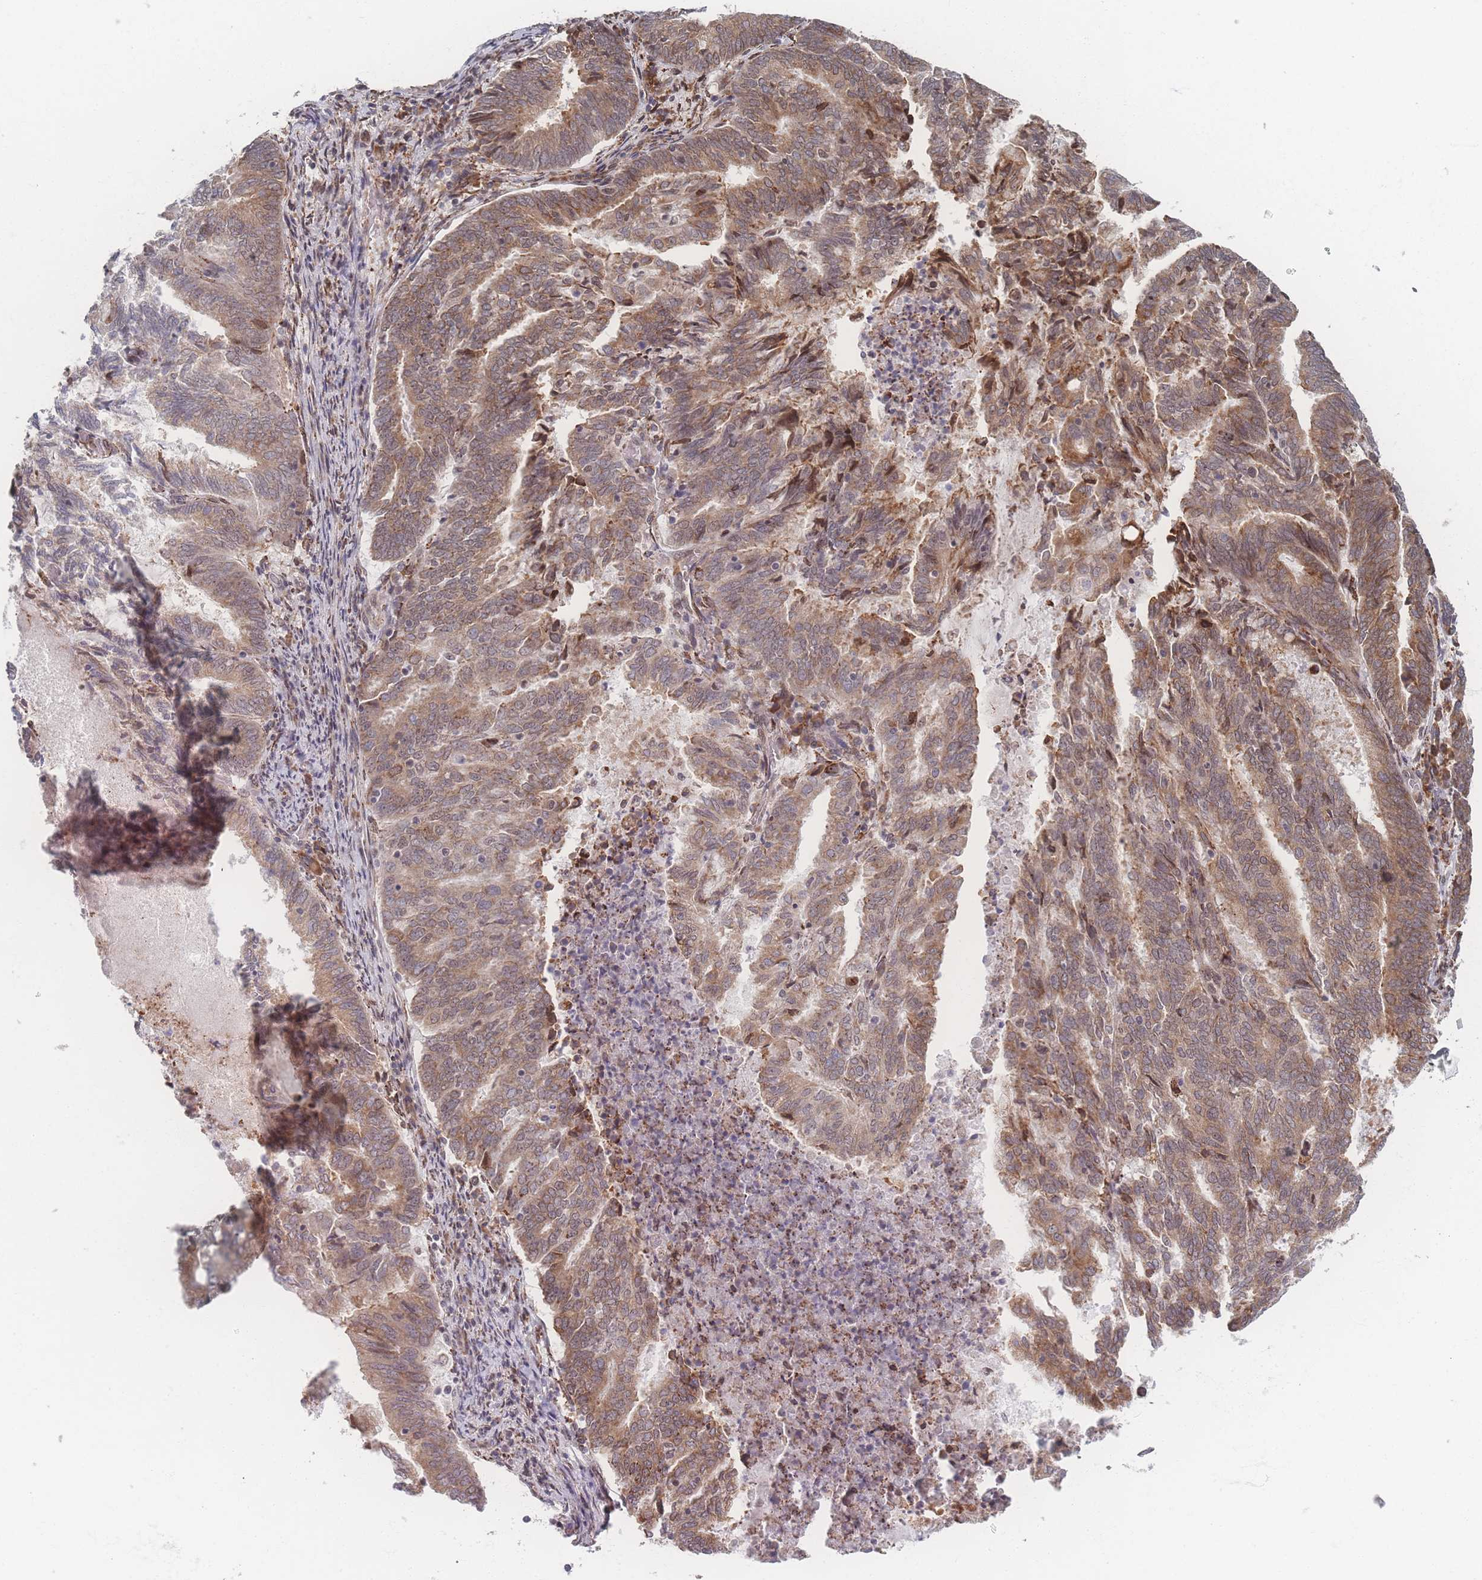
{"staining": {"intensity": "moderate", "quantity": "25%-75%", "location": "cytoplasmic/membranous,nuclear"}, "tissue": "endometrial cancer", "cell_type": "Tumor cells", "image_type": "cancer", "snomed": [{"axis": "morphology", "description": "Adenocarcinoma, NOS"}, {"axis": "topography", "description": "Endometrium"}], "caption": "A high-resolution histopathology image shows immunohistochemistry (IHC) staining of endometrial cancer, which displays moderate cytoplasmic/membranous and nuclear positivity in approximately 25%-75% of tumor cells.", "gene": "ZC3H13", "patient": {"sex": "female", "age": 80}}